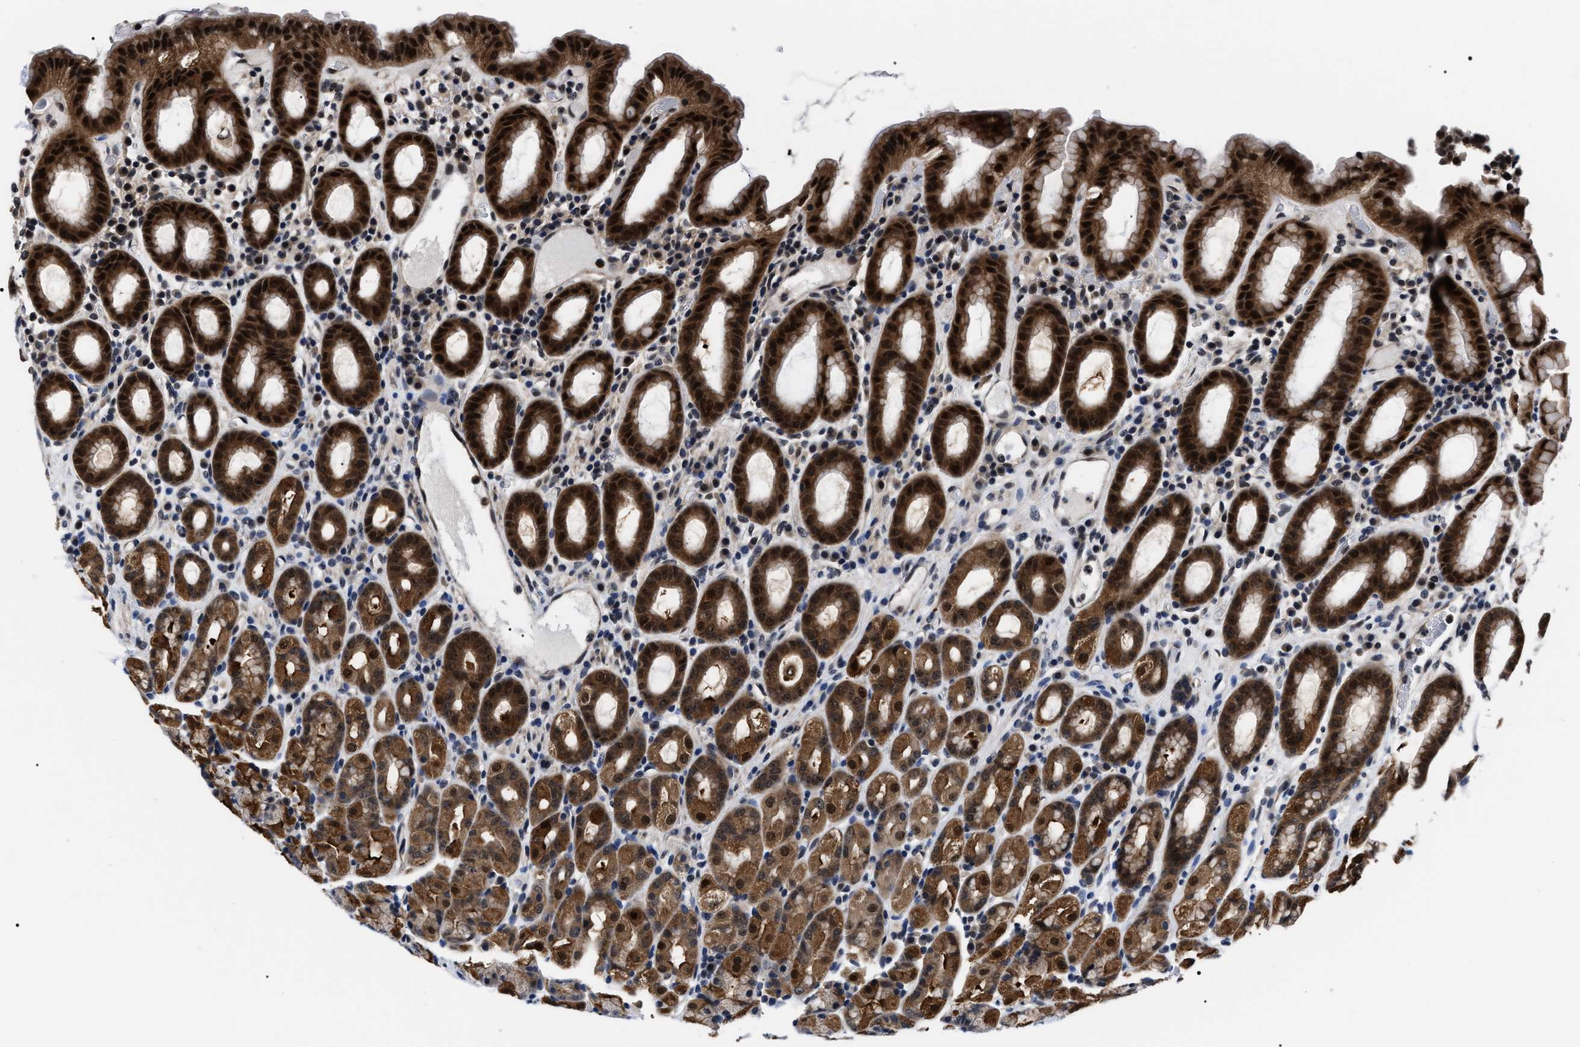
{"staining": {"intensity": "strong", "quantity": ">75%", "location": "cytoplasmic/membranous,nuclear"}, "tissue": "stomach", "cell_type": "Glandular cells", "image_type": "normal", "snomed": [{"axis": "morphology", "description": "Normal tissue, NOS"}, {"axis": "topography", "description": "Stomach, upper"}], "caption": "Immunohistochemistry image of unremarkable stomach: human stomach stained using IHC reveals high levels of strong protein expression localized specifically in the cytoplasmic/membranous,nuclear of glandular cells, appearing as a cytoplasmic/membranous,nuclear brown color.", "gene": "CSNK2A1", "patient": {"sex": "male", "age": 68}}